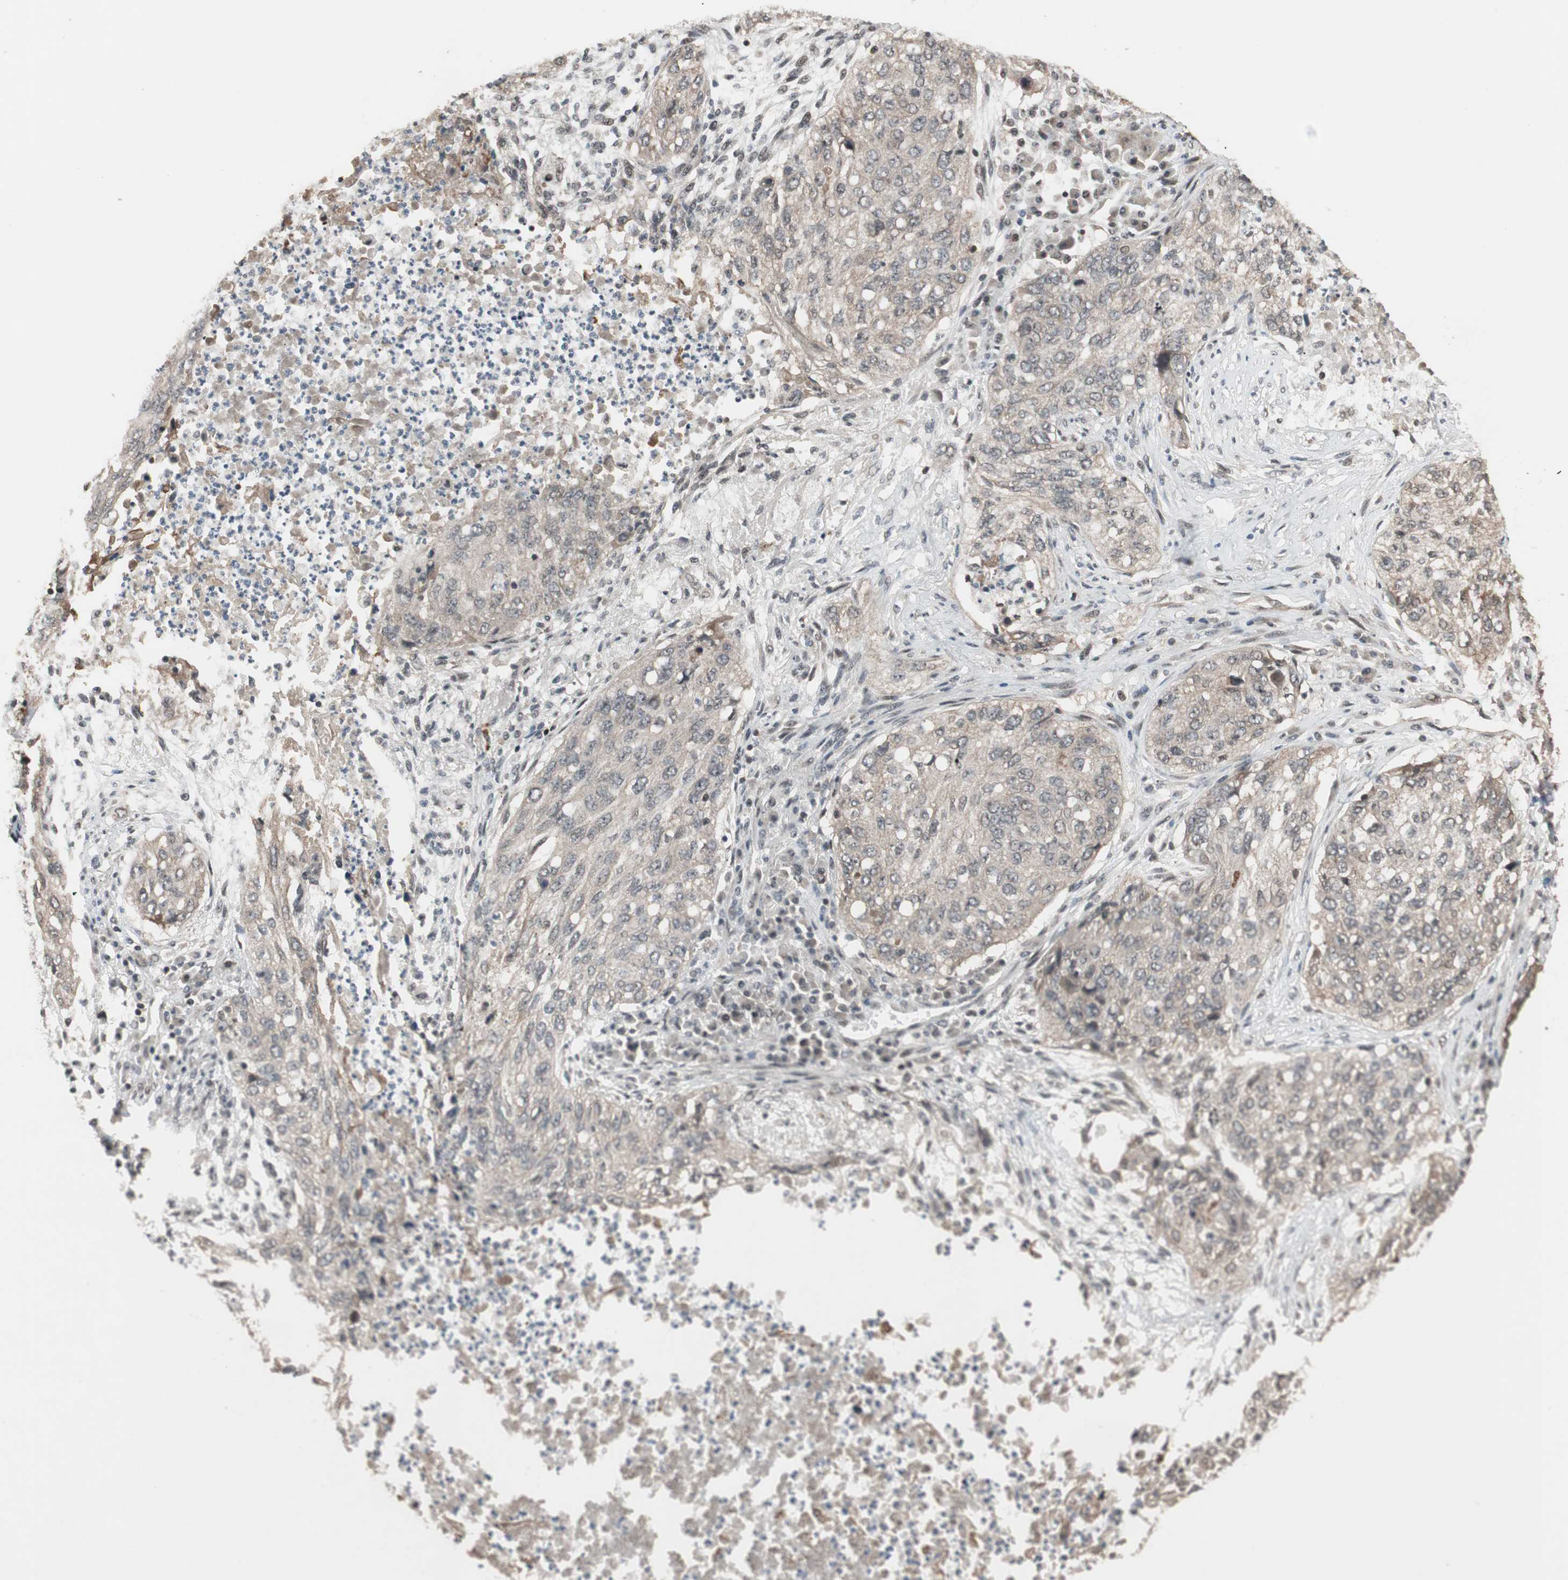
{"staining": {"intensity": "weak", "quantity": "25%-75%", "location": "cytoplasmic/membranous"}, "tissue": "lung cancer", "cell_type": "Tumor cells", "image_type": "cancer", "snomed": [{"axis": "morphology", "description": "Squamous cell carcinoma, NOS"}, {"axis": "topography", "description": "Lung"}], "caption": "Tumor cells show low levels of weak cytoplasmic/membranous positivity in about 25%-75% of cells in human lung cancer.", "gene": "DRAP1", "patient": {"sex": "female", "age": 63}}